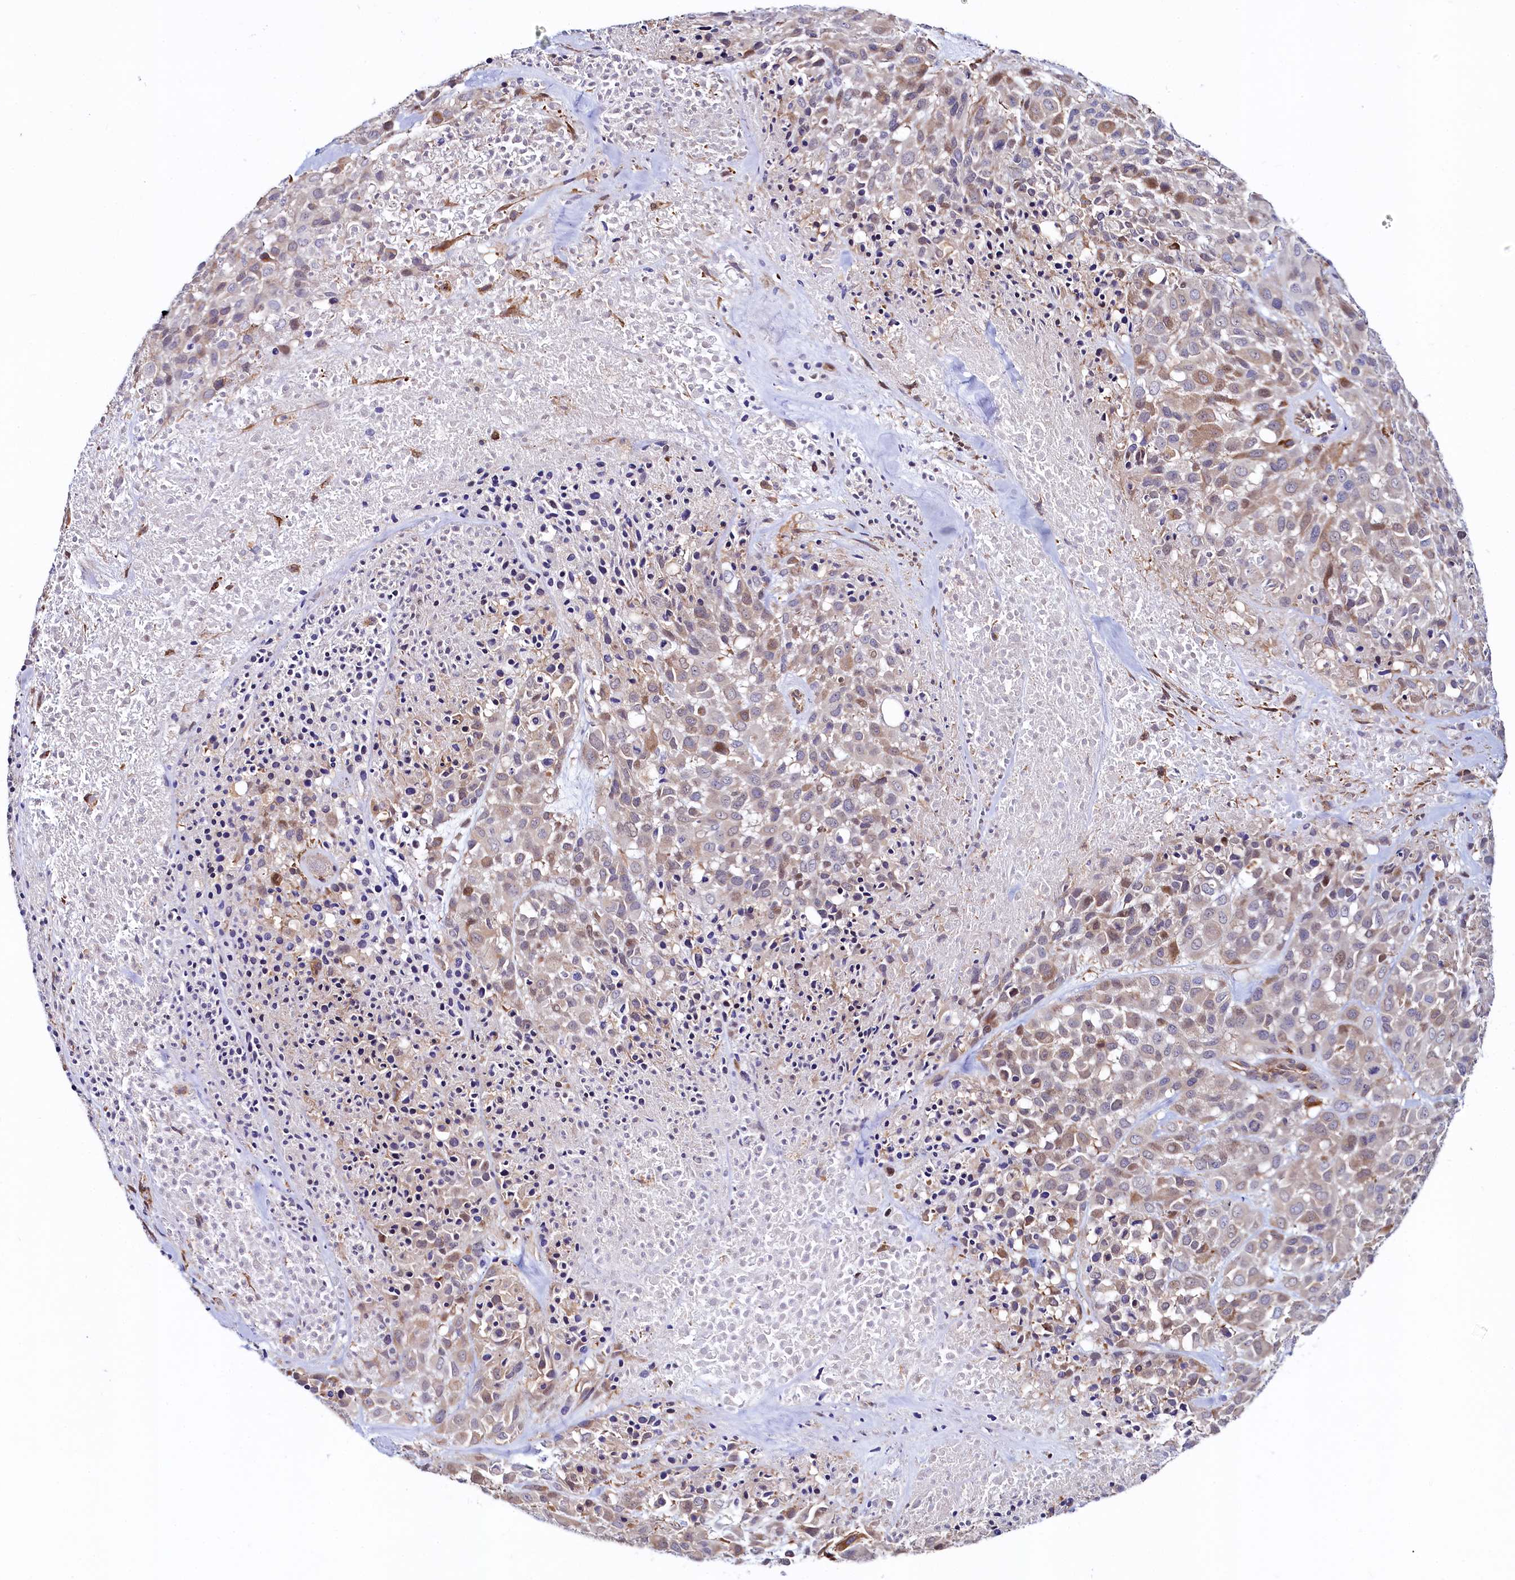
{"staining": {"intensity": "weak", "quantity": "<25%", "location": "cytoplasmic/membranous"}, "tissue": "melanoma", "cell_type": "Tumor cells", "image_type": "cancer", "snomed": [{"axis": "morphology", "description": "Malignant melanoma, Metastatic site"}, {"axis": "topography", "description": "Skin"}], "caption": "The photomicrograph exhibits no significant staining in tumor cells of malignant melanoma (metastatic site).", "gene": "ASTE1", "patient": {"sex": "female", "age": 81}}